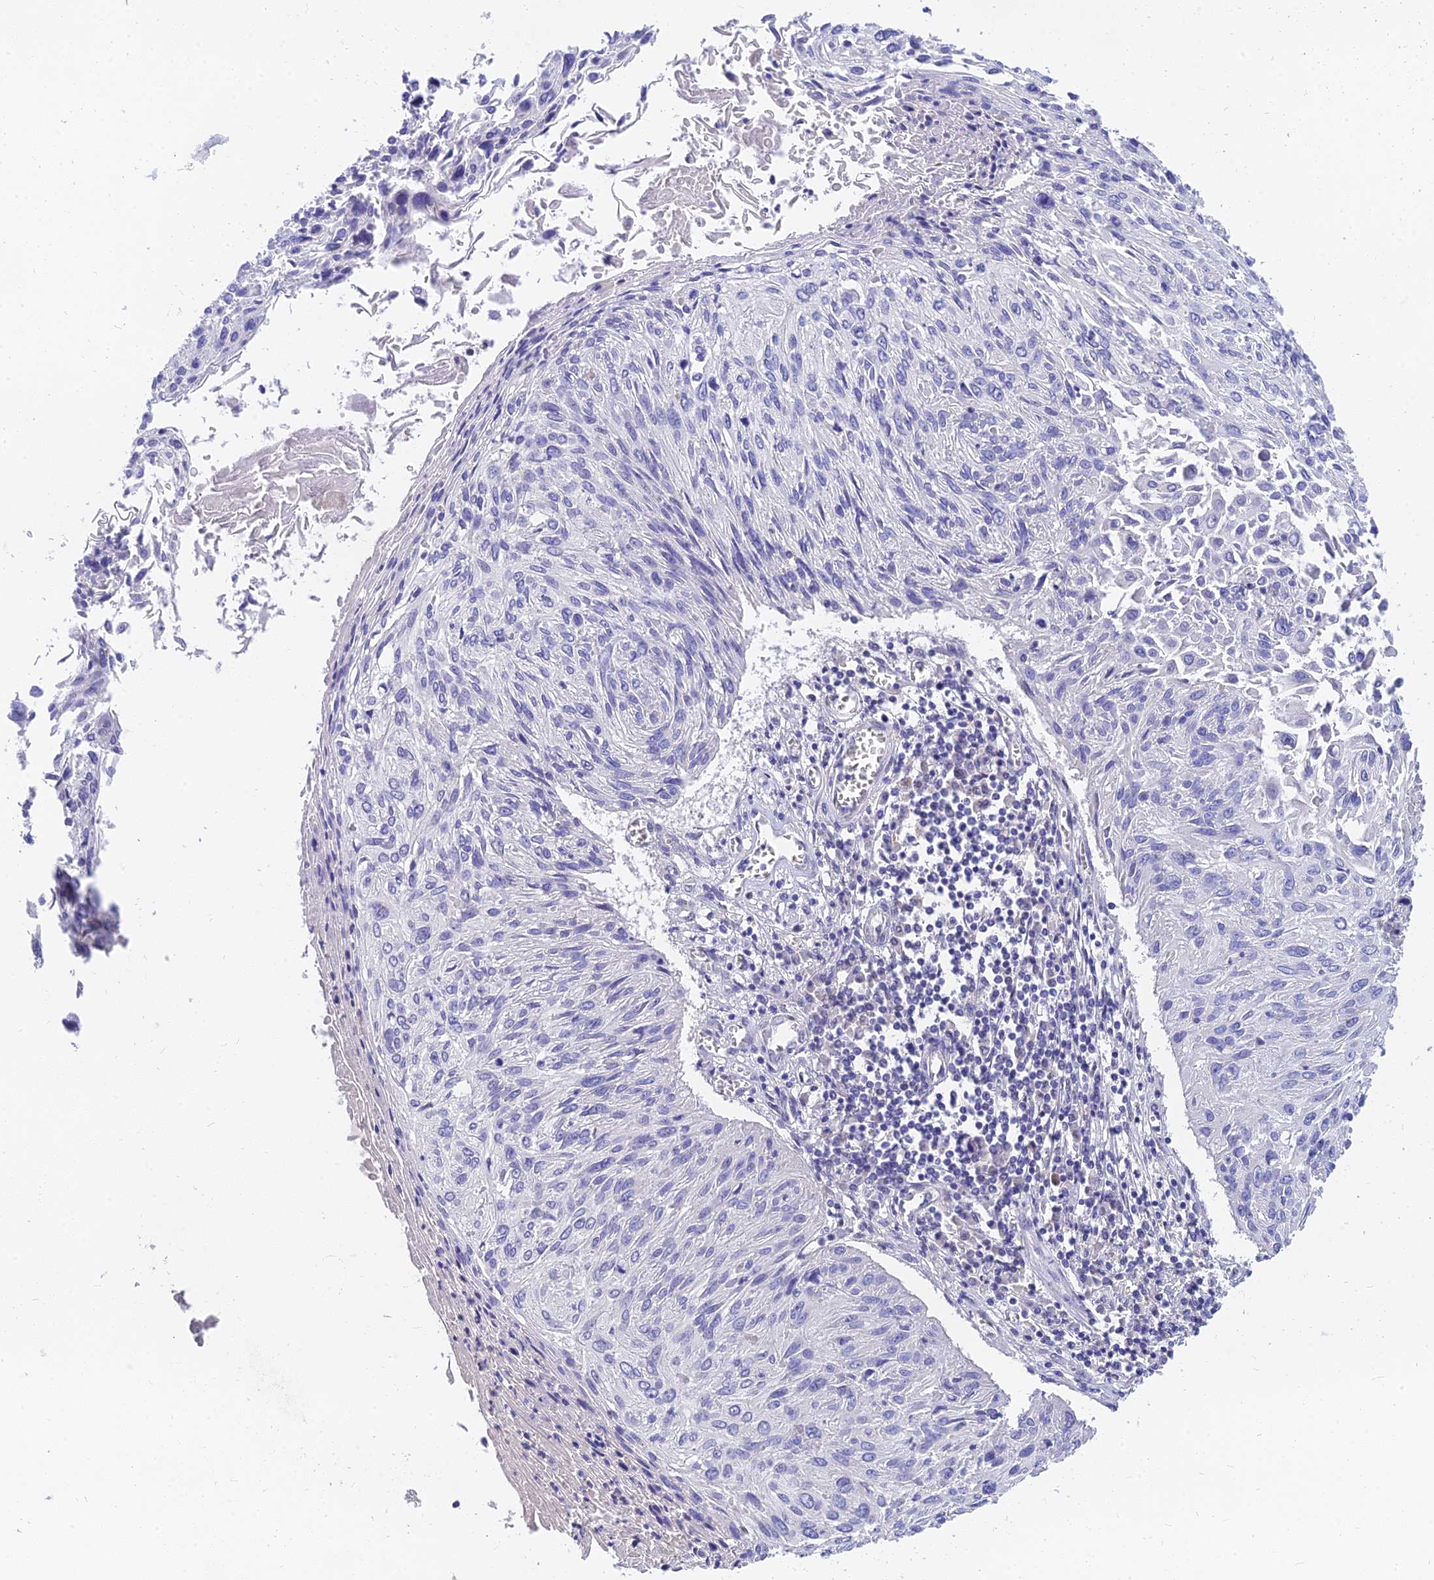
{"staining": {"intensity": "negative", "quantity": "none", "location": "none"}, "tissue": "cervical cancer", "cell_type": "Tumor cells", "image_type": "cancer", "snomed": [{"axis": "morphology", "description": "Squamous cell carcinoma, NOS"}, {"axis": "topography", "description": "Cervix"}], "caption": "Immunohistochemistry of squamous cell carcinoma (cervical) reveals no staining in tumor cells.", "gene": "TMEM161B", "patient": {"sex": "female", "age": 51}}